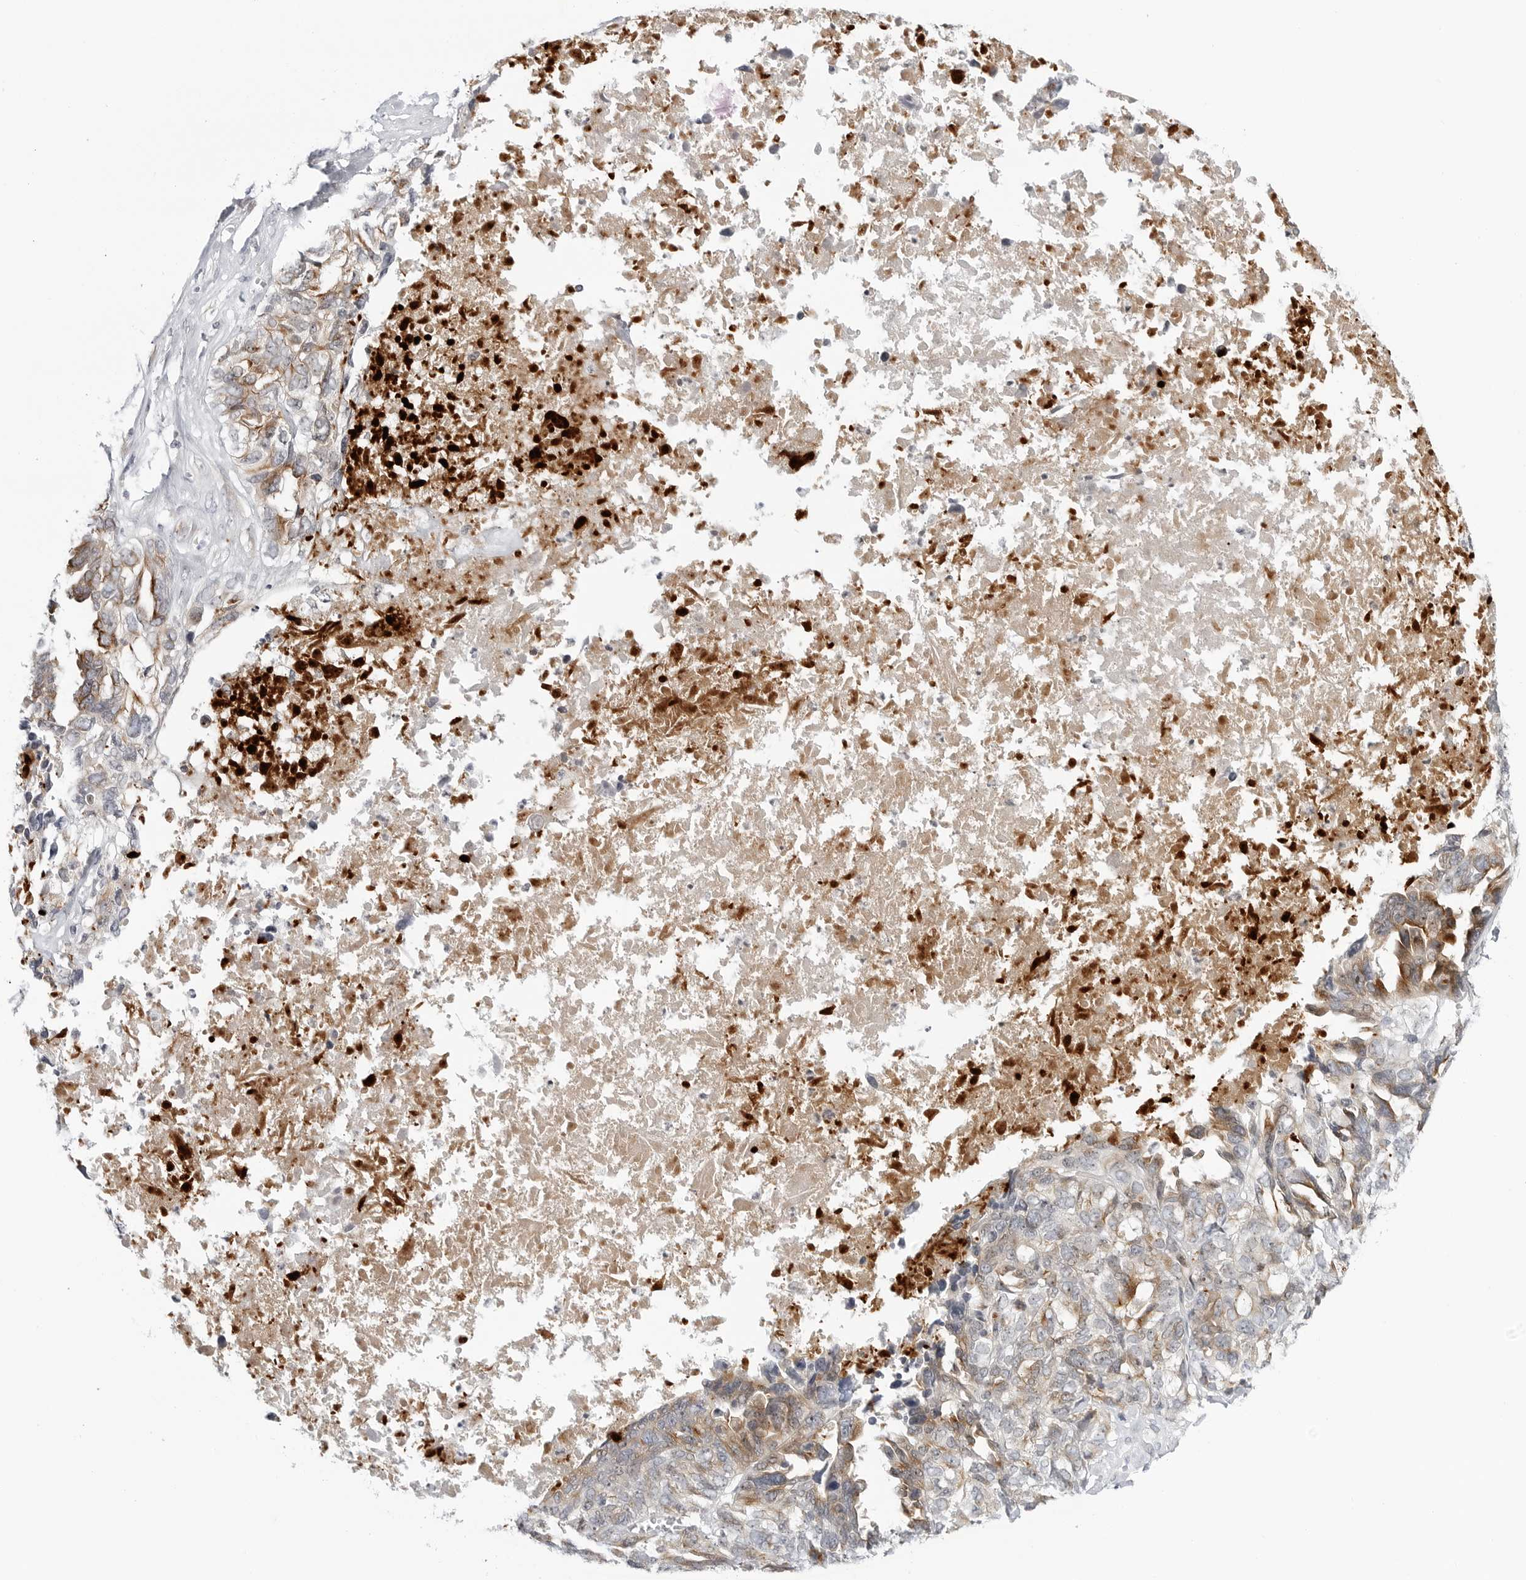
{"staining": {"intensity": "moderate", "quantity": "<25%", "location": "cytoplasmic/membranous"}, "tissue": "ovarian cancer", "cell_type": "Tumor cells", "image_type": "cancer", "snomed": [{"axis": "morphology", "description": "Cystadenocarcinoma, serous, NOS"}, {"axis": "topography", "description": "Ovary"}], "caption": "The micrograph exhibits staining of ovarian serous cystadenocarcinoma, revealing moderate cytoplasmic/membranous protein staining (brown color) within tumor cells.", "gene": "MAP2K5", "patient": {"sex": "female", "age": 79}}